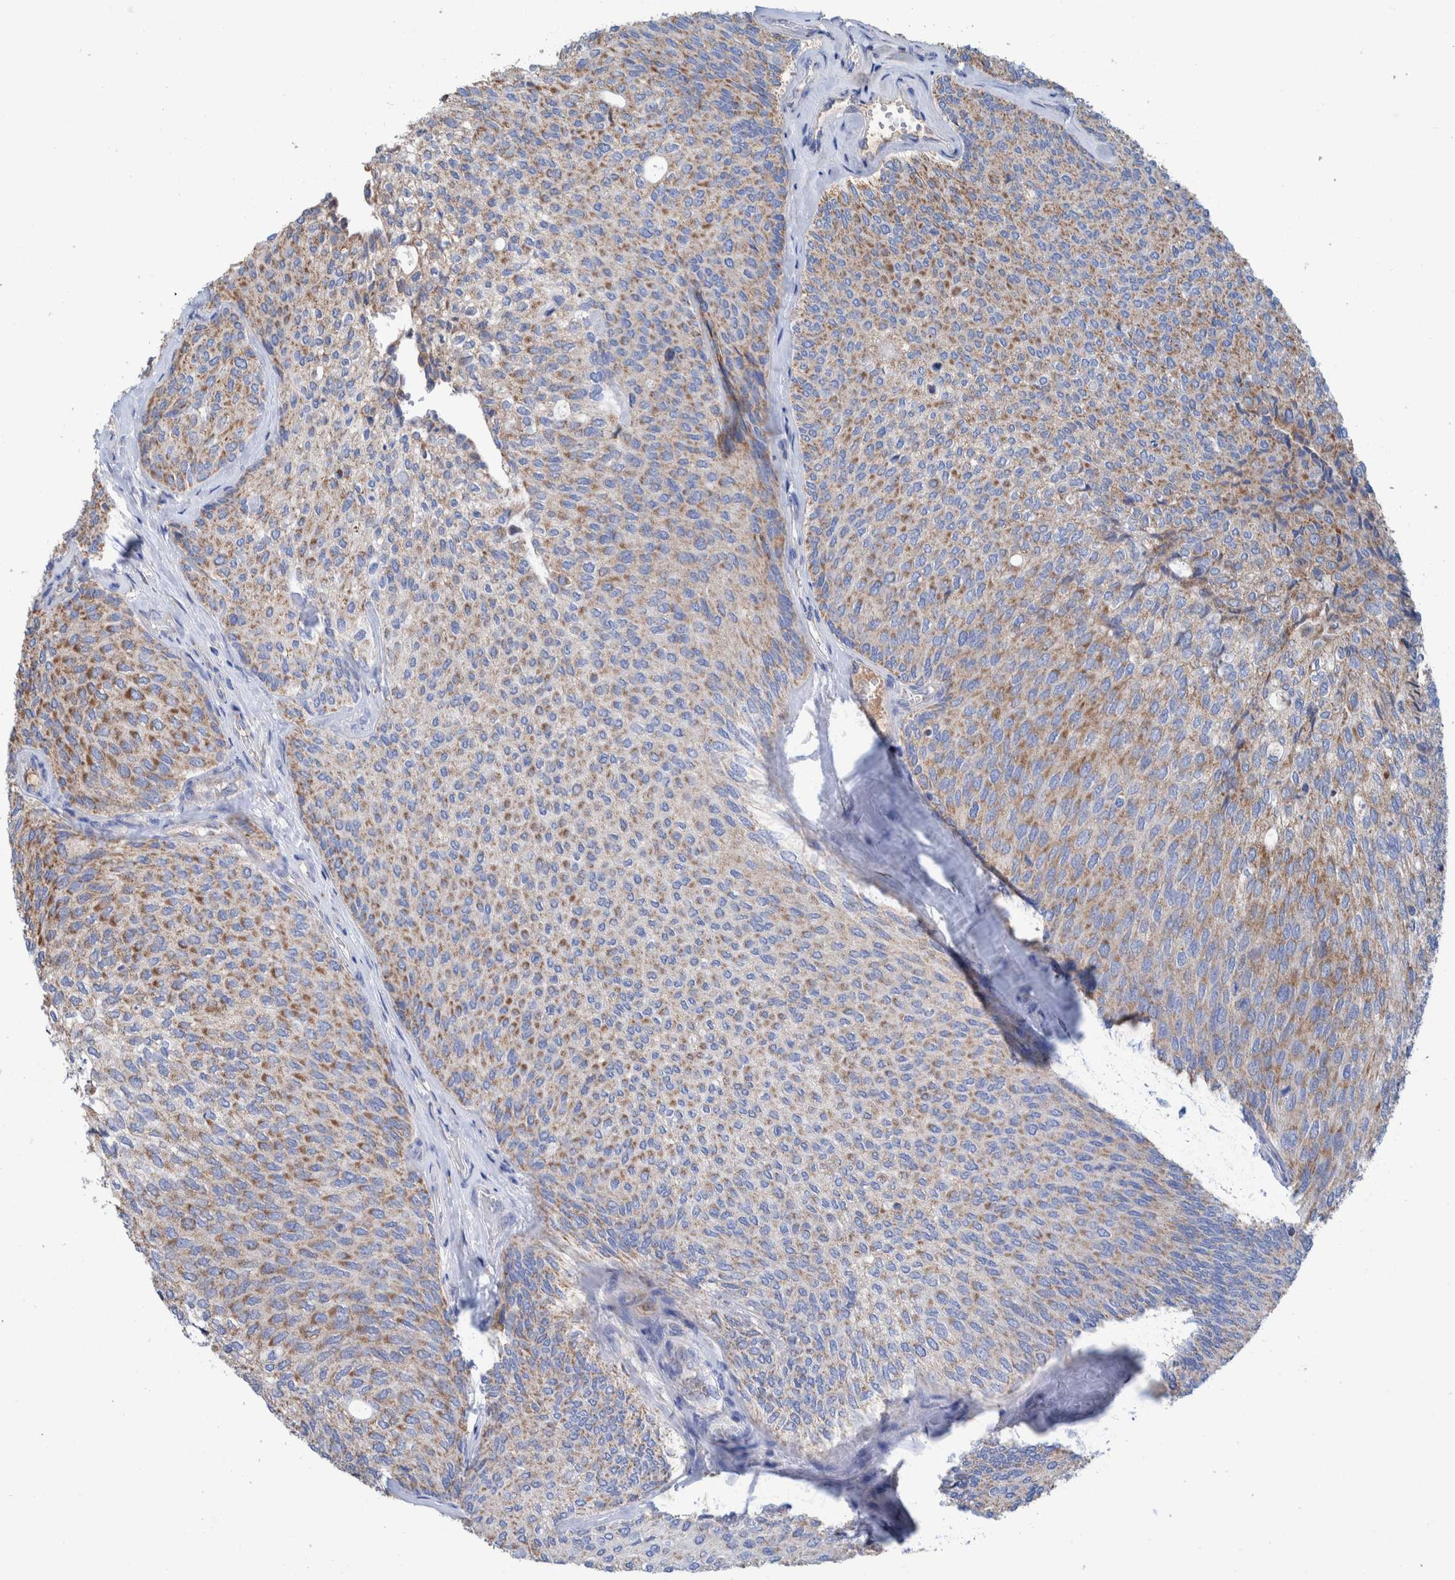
{"staining": {"intensity": "moderate", "quantity": ">75%", "location": "cytoplasmic/membranous"}, "tissue": "urothelial cancer", "cell_type": "Tumor cells", "image_type": "cancer", "snomed": [{"axis": "morphology", "description": "Urothelial carcinoma, Low grade"}, {"axis": "topography", "description": "Urinary bladder"}], "caption": "Immunohistochemistry (IHC) image of neoplastic tissue: low-grade urothelial carcinoma stained using immunohistochemistry shows medium levels of moderate protein expression localized specifically in the cytoplasmic/membranous of tumor cells, appearing as a cytoplasmic/membranous brown color.", "gene": "DECR1", "patient": {"sex": "female", "age": 79}}